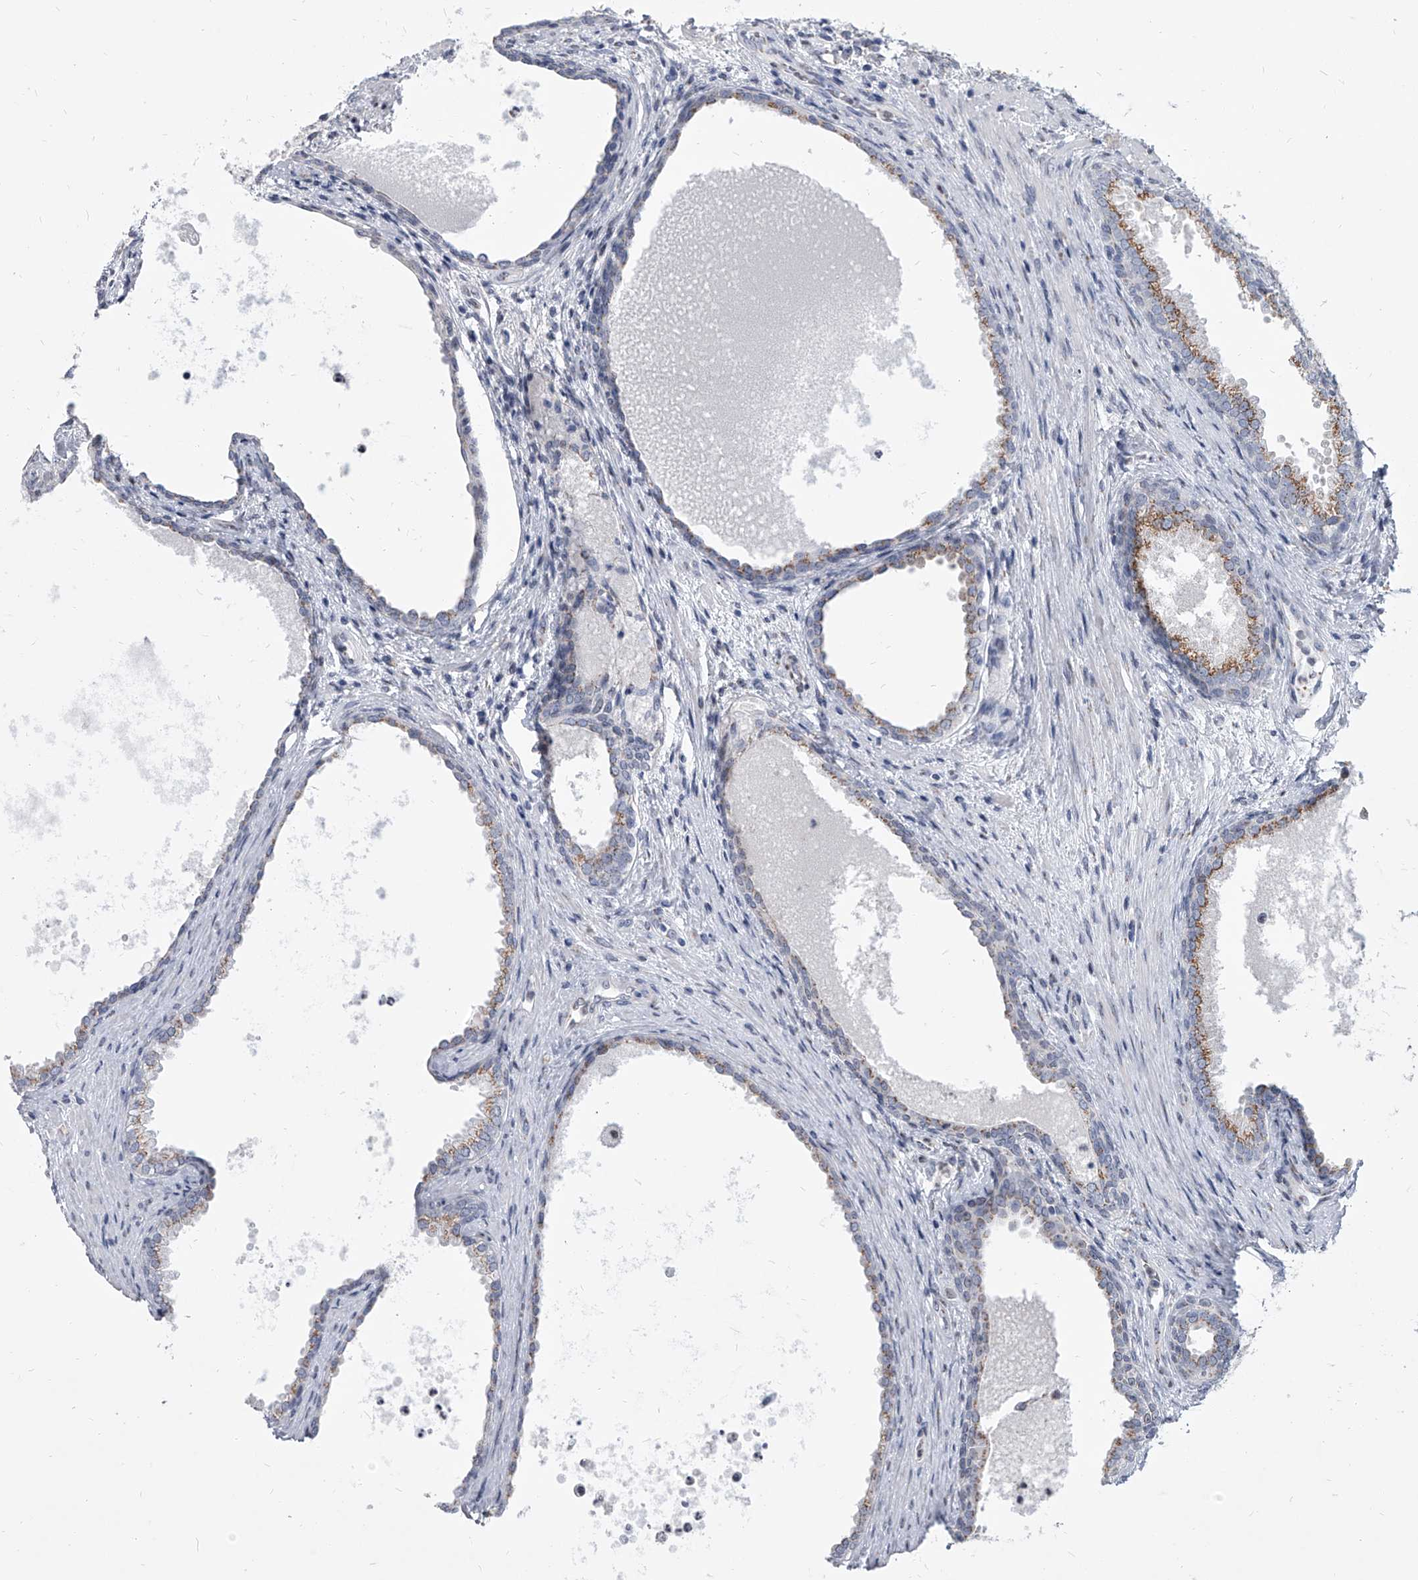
{"staining": {"intensity": "moderate", "quantity": "25%-75%", "location": "cytoplasmic/membranous"}, "tissue": "prostate", "cell_type": "Glandular cells", "image_type": "normal", "snomed": [{"axis": "morphology", "description": "Normal tissue, NOS"}, {"axis": "topography", "description": "Prostate"}], "caption": "Immunohistochemistry (IHC) photomicrograph of benign prostate: human prostate stained using immunohistochemistry (IHC) reveals medium levels of moderate protein expression localized specifically in the cytoplasmic/membranous of glandular cells, appearing as a cytoplasmic/membranous brown color.", "gene": "EVA1C", "patient": {"sex": "male", "age": 76}}